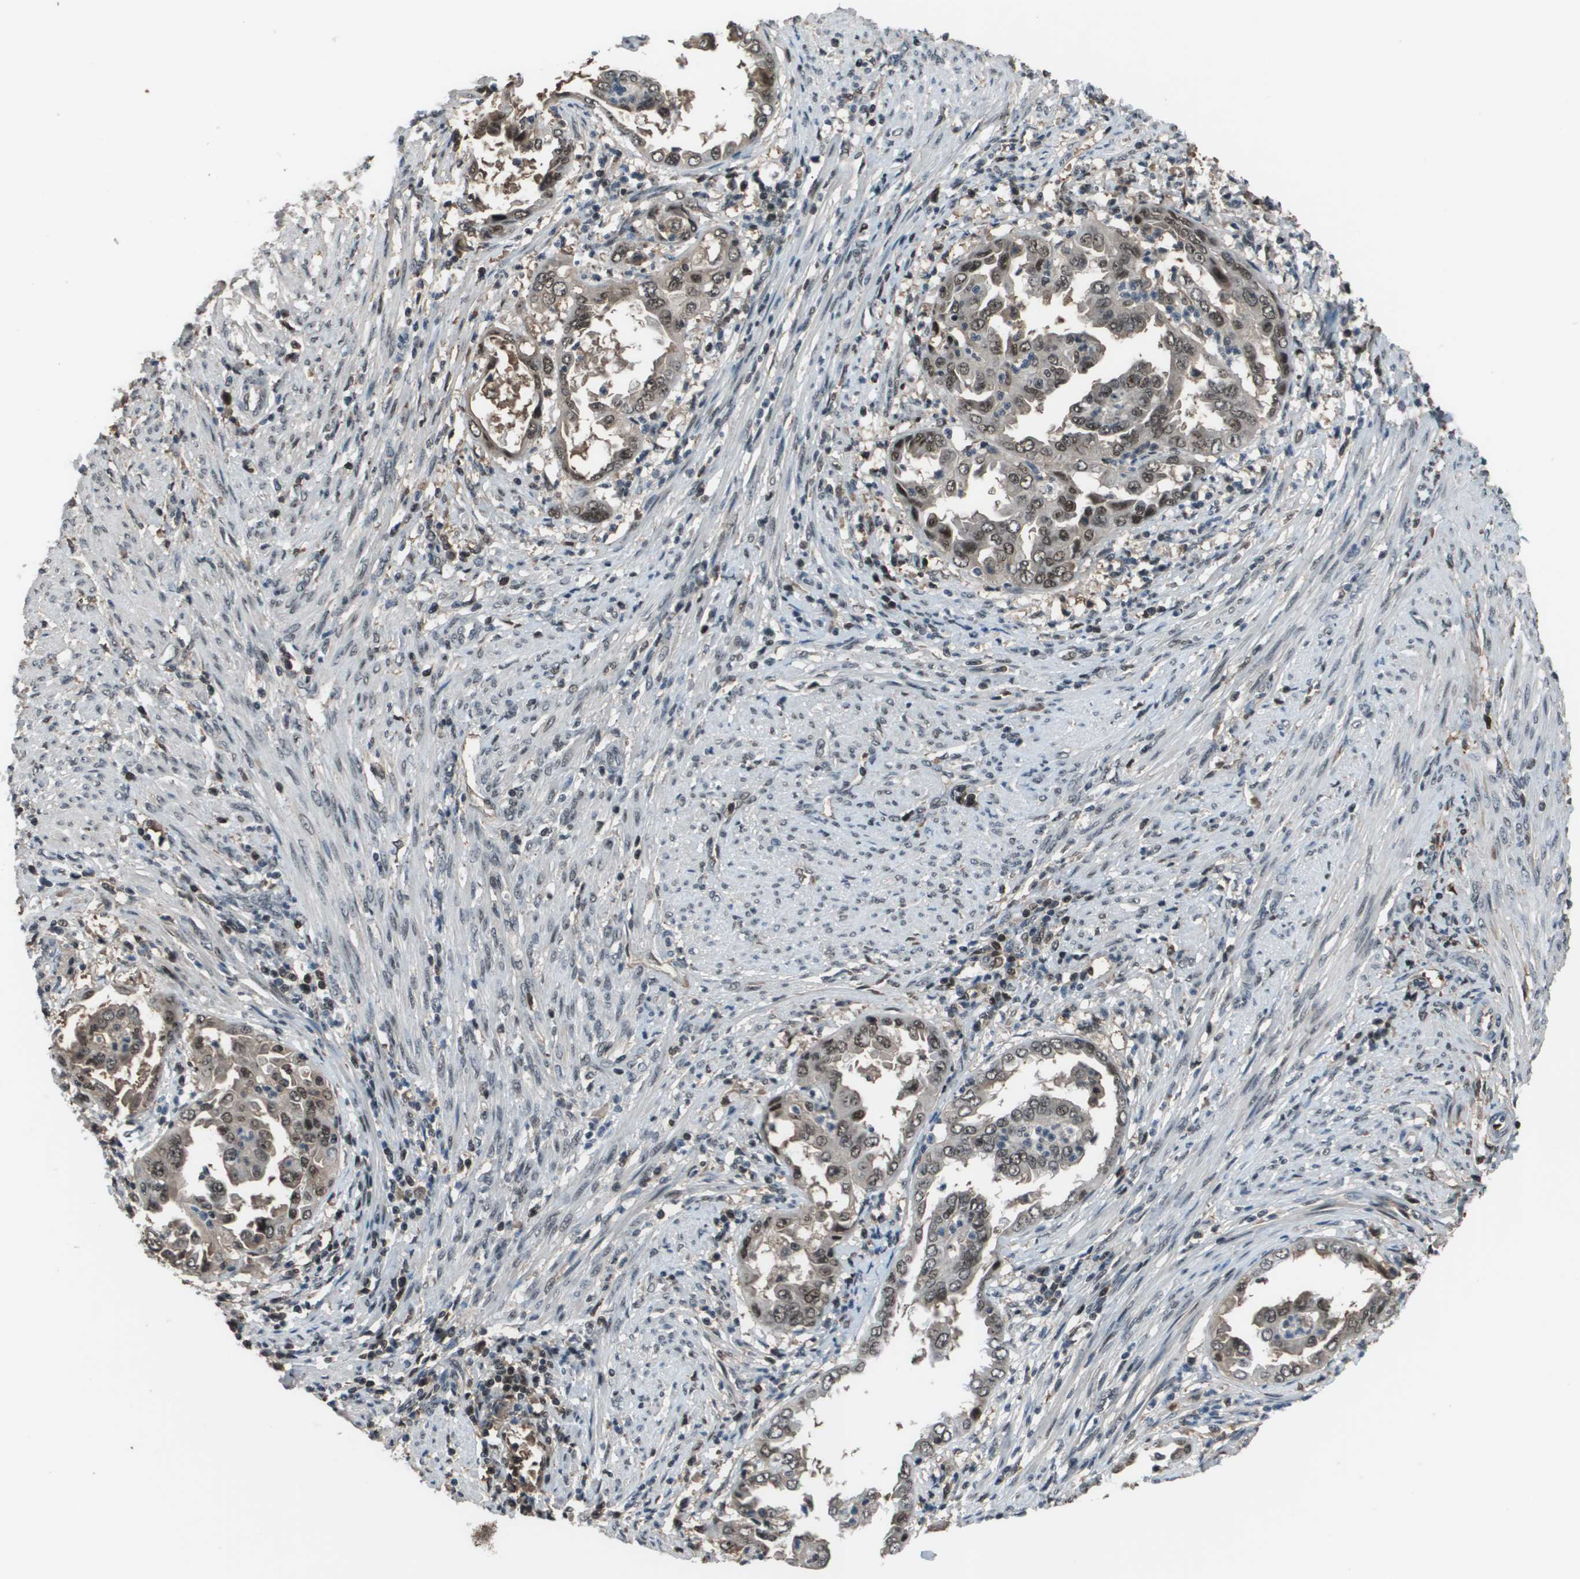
{"staining": {"intensity": "moderate", "quantity": ">75%", "location": "nuclear"}, "tissue": "endometrial cancer", "cell_type": "Tumor cells", "image_type": "cancer", "snomed": [{"axis": "morphology", "description": "Adenocarcinoma, NOS"}, {"axis": "topography", "description": "Endometrium"}], "caption": "An image of human endometrial cancer (adenocarcinoma) stained for a protein exhibits moderate nuclear brown staining in tumor cells.", "gene": "THRAP3", "patient": {"sex": "female", "age": 85}}